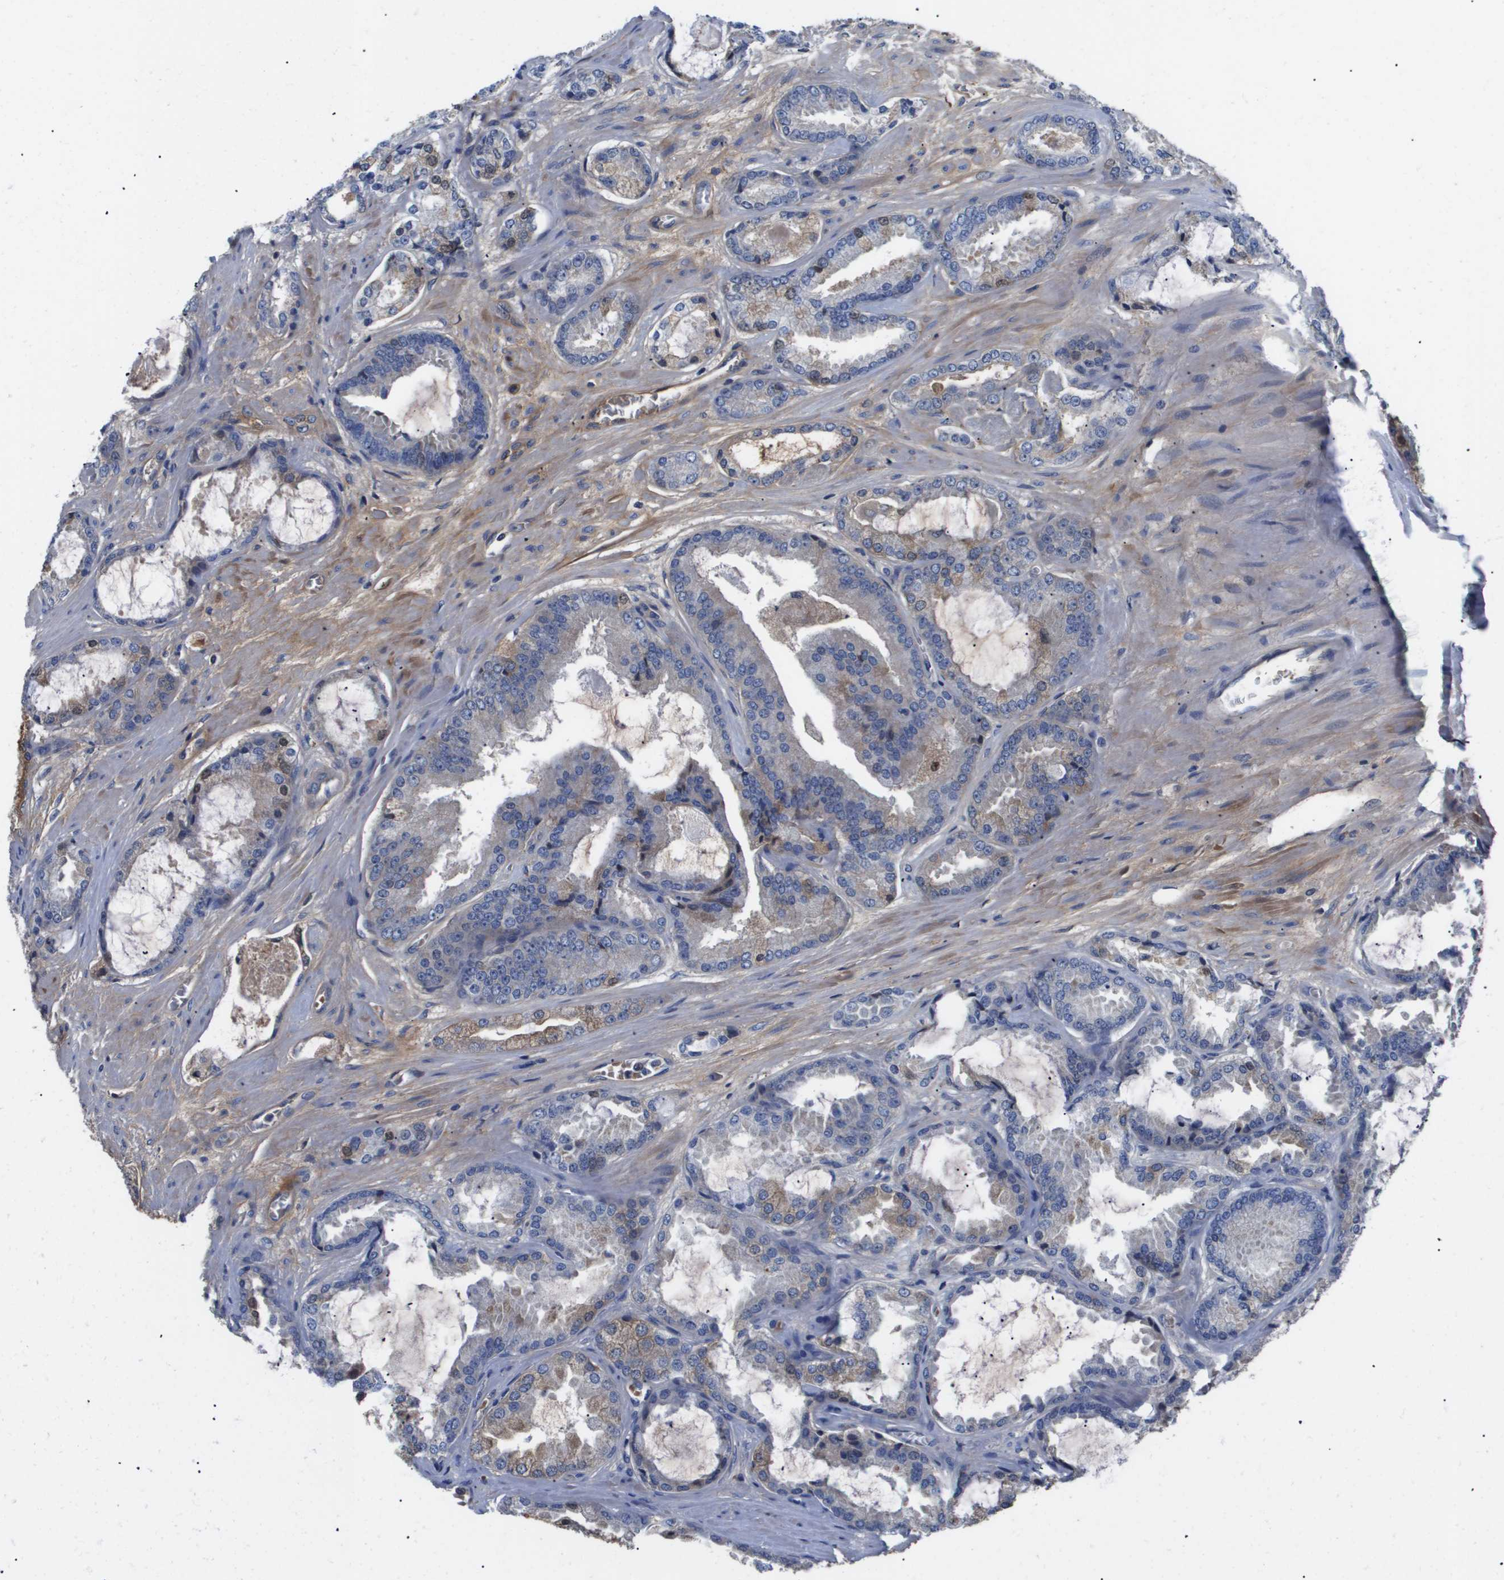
{"staining": {"intensity": "weak", "quantity": "<25%", "location": "cytoplasmic/membranous"}, "tissue": "prostate cancer", "cell_type": "Tumor cells", "image_type": "cancer", "snomed": [{"axis": "morphology", "description": "Adenocarcinoma, High grade"}, {"axis": "topography", "description": "Prostate"}], "caption": "Protein analysis of prostate high-grade adenocarcinoma shows no significant positivity in tumor cells.", "gene": "SERPINA6", "patient": {"sex": "male", "age": 65}}